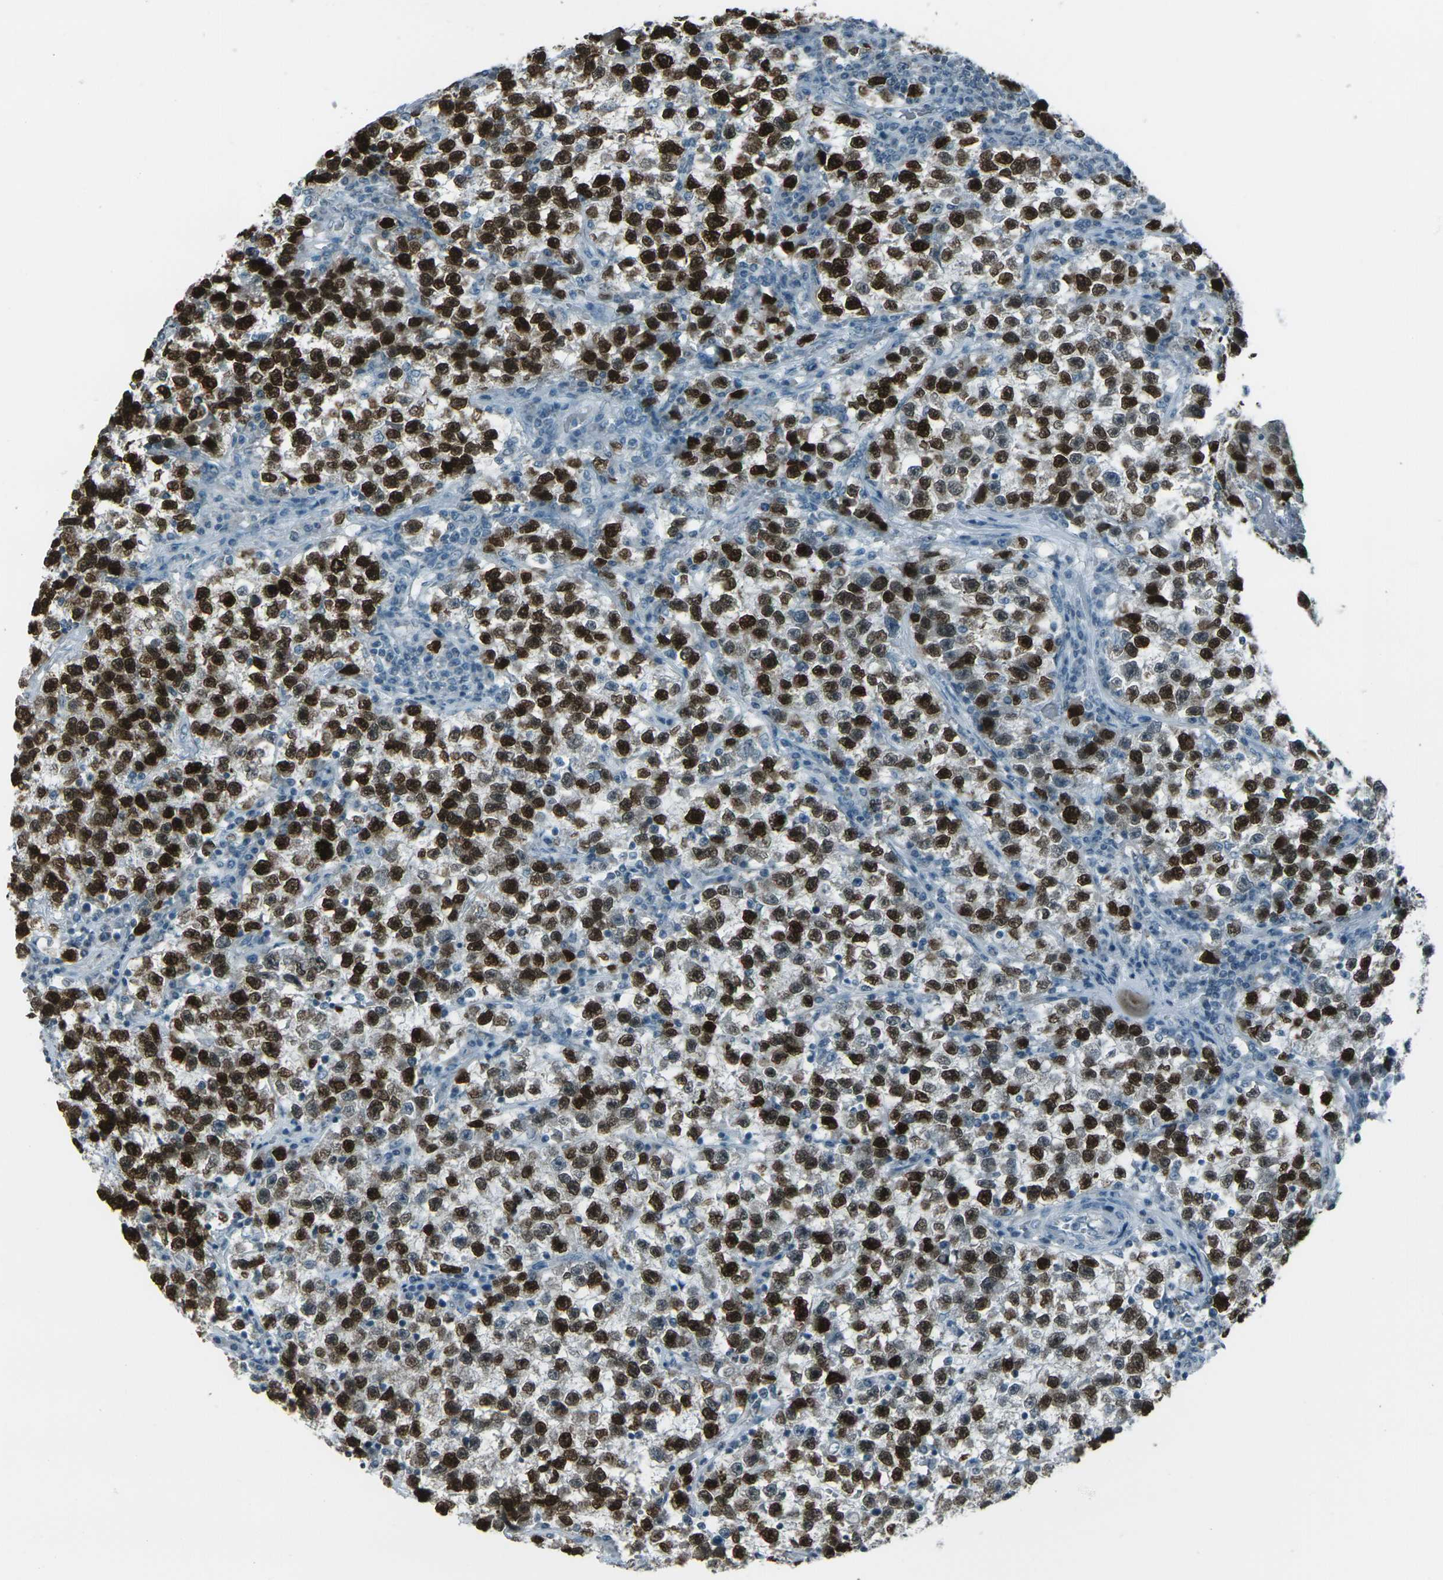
{"staining": {"intensity": "strong", "quantity": ">75%", "location": "nuclear"}, "tissue": "testis cancer", "cell_type": "Tumor cells", "image_type": "cancer", "snomed": [{"axis": "morphology", "description": "Seminoma, NOS"}, {"axis": "topography", "description": "Testis"}], "caption": "Testis seminoma stained with a brown dye shows strong nuclear positive staining in about >75% of tumor cells.", "gene": "H2BC1", "patient": {"sex": "male", "age": 22}}